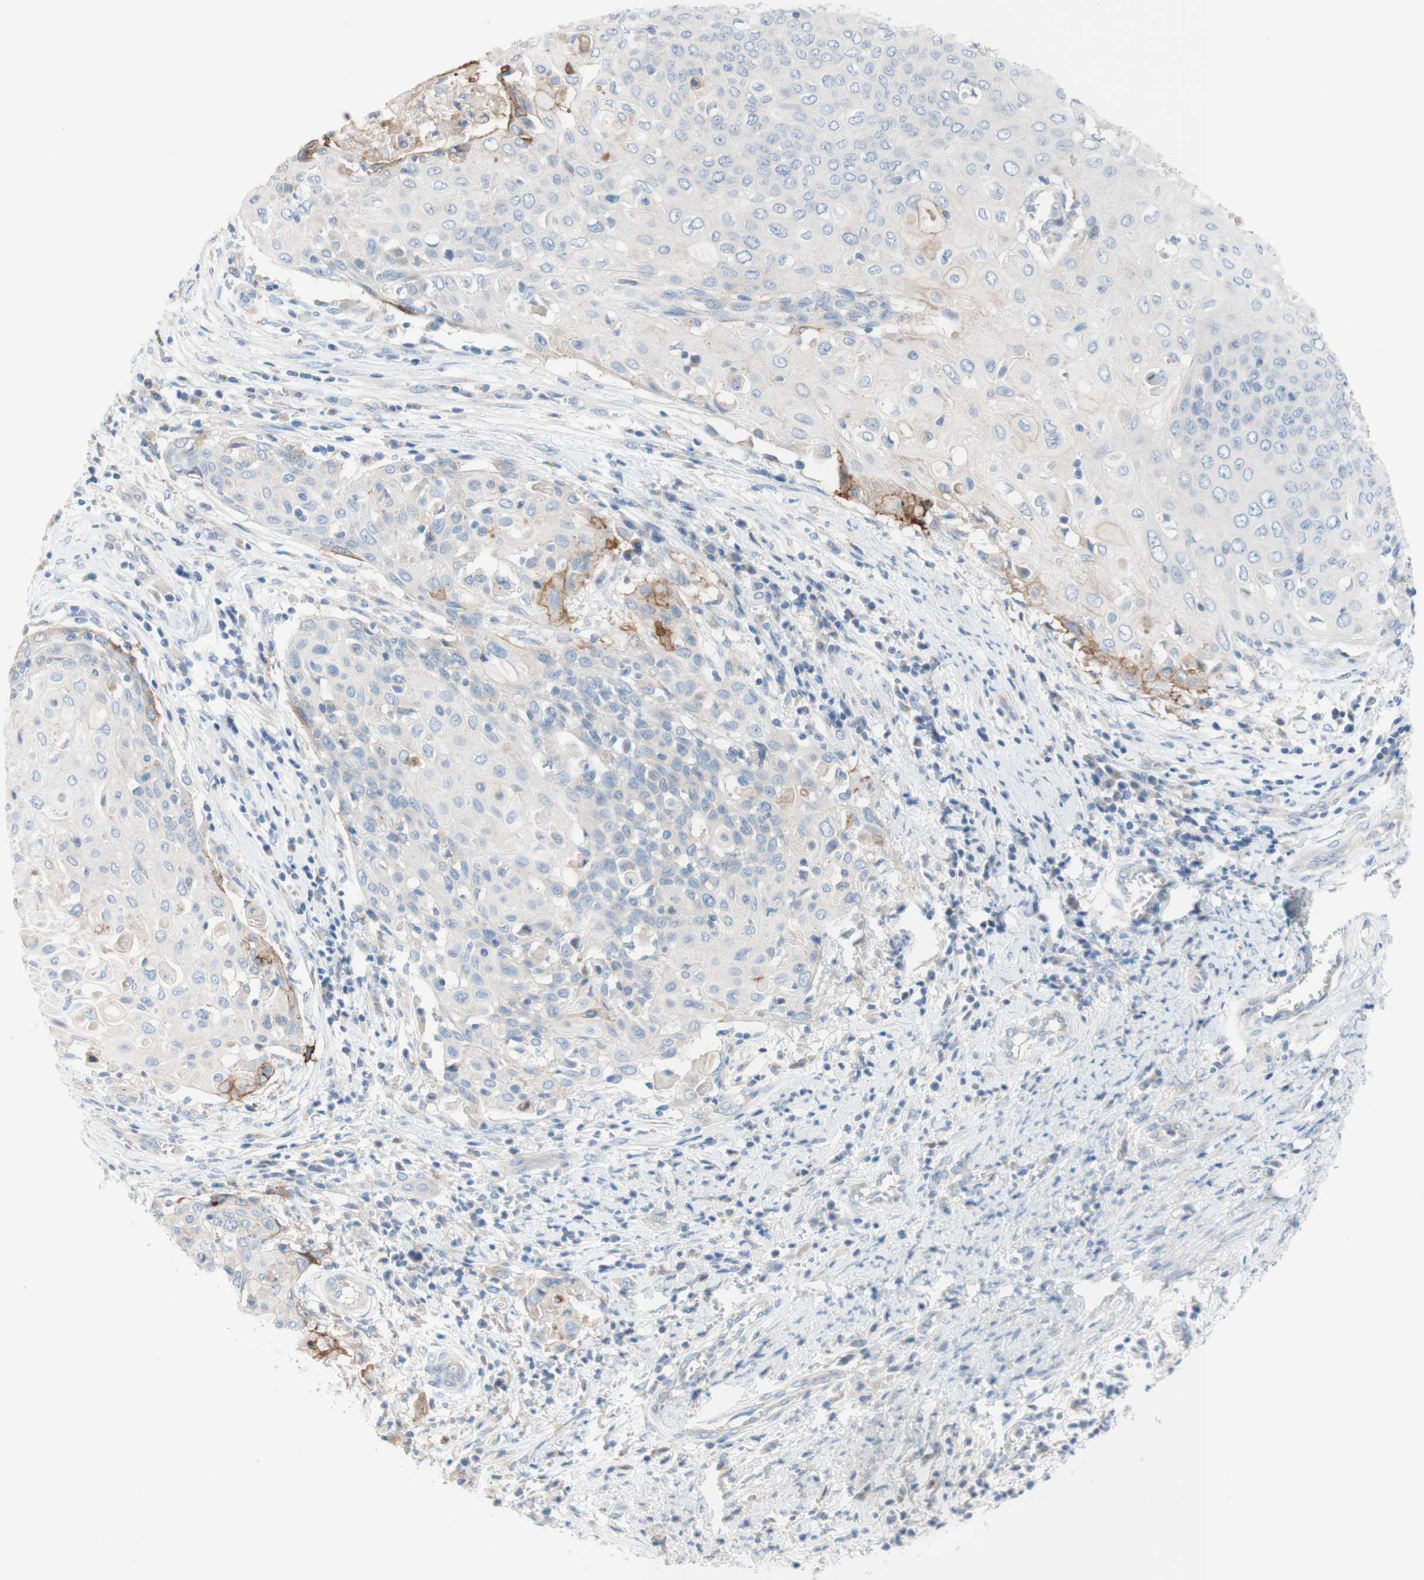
{"staining": {"intensity": "moderate", "quantity": "<25%", "location": "cytoplasmic/membranous"}, "tissue": "cervical cancer", "cell_type": "Tumor cells", "image_type": "cancer", "snomed": [{"axis": "morphology", "description": "Squamous cell carcinoma, NOS"}, {"axis": "topography", "description": "Cervix"}], "caption": "Approximately <25% of tumor cells in human squamous cell carcinoma (cervical) display moderate cytoplasmic/membranous protein positivity as visualized by brown immunohistochemical staining.", "gene": "F3", "patient": {"sex": "female", "age": 39}}